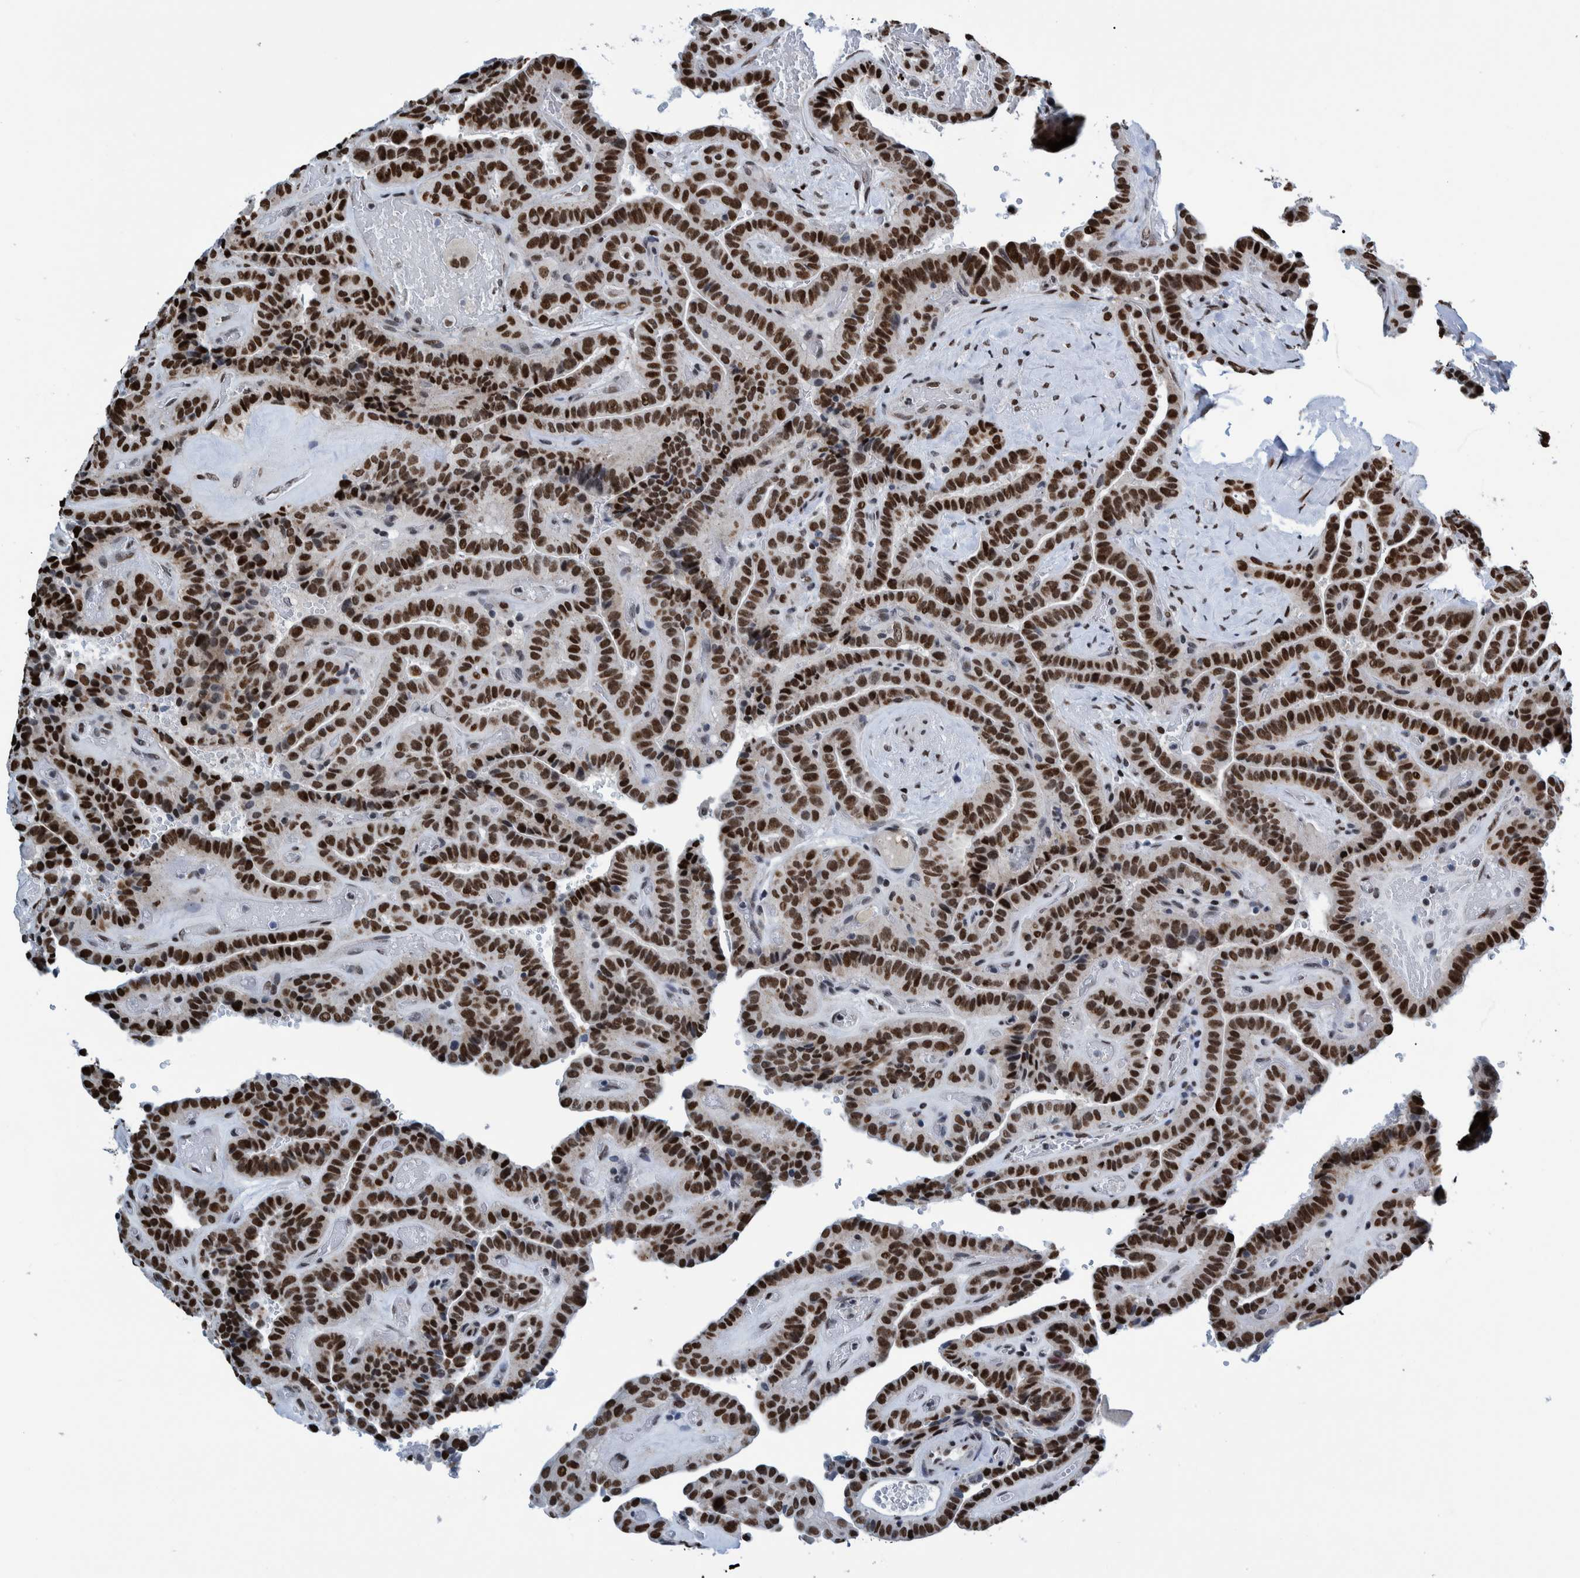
{"staining": {"intensity": "strong", "quantity": ">75%", "location": "nuclear"}, "tissue": "thyroid cancer", "cell_type": "Tumor cells", "image_type": "cancer", "snomed": [{"axis": "morphology", "description": "Papillary adenocarcinoma, NOS"}, {"axis": "topography", "description": "Thyroid gland"}], "caption": "Tumor cells exhibit high levels of strong nuclear positivity in about >75% of cells in thyroid cancer (papillary adenocarcinoma).", "gene": "HEATR9", "patient": {"sex": "male", "age": 77}}